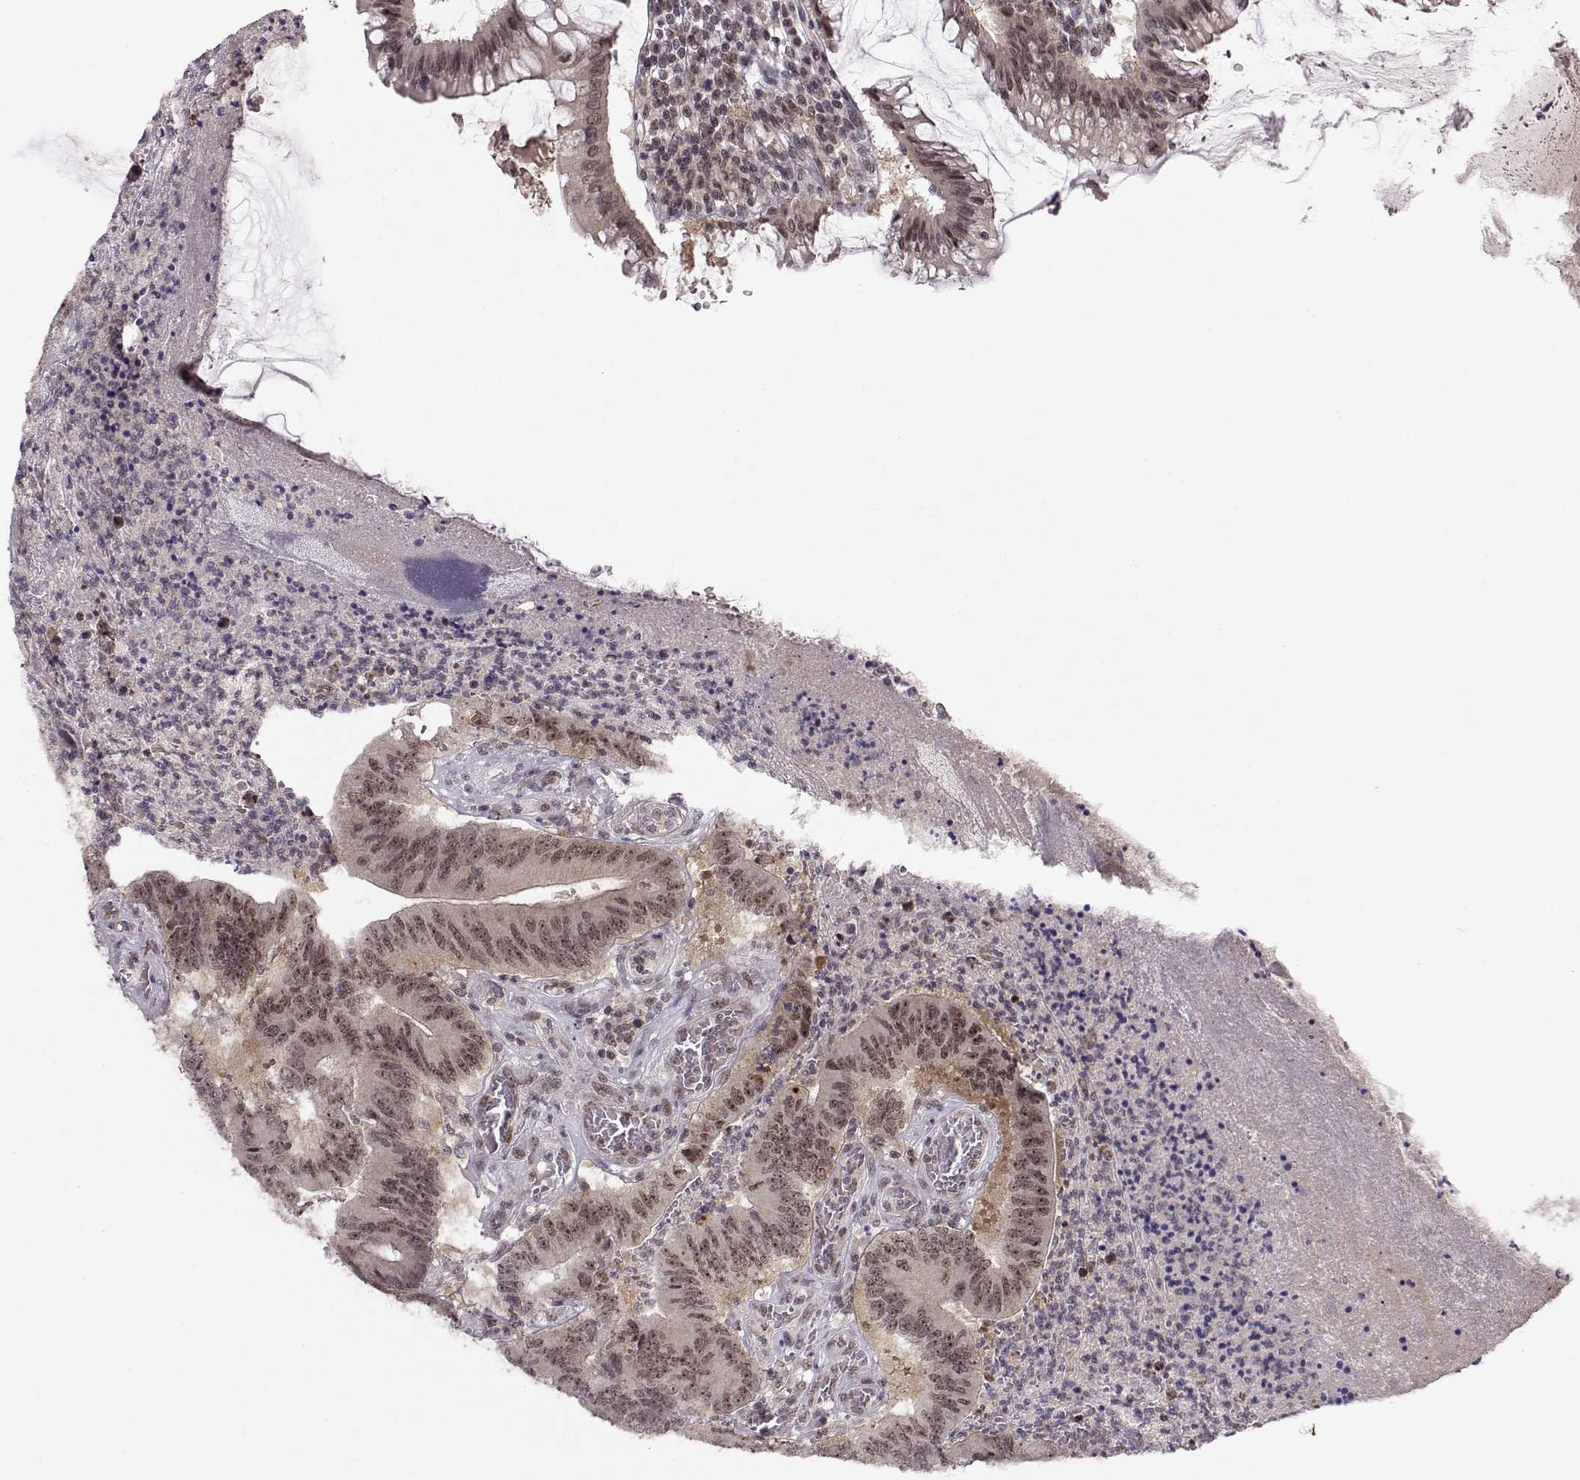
{"staining": {"intensity": "weak", "quantity": ">75%", "location": "nuclear"}, "tissue": "colorectal cancer", "cell_type": "Tumor cells", "image_type": "cancer", "snomed": [{"axis": "morphology", "description": "Adenocarcinoma, NOS"}, {"axis": "topography", "description": "Colon"}], "caption": "Colorectal adenocarcinoma stained with immunohistochemistry (IHC) displays weak nuclear positivity in about >75% of tumor cells.", "gene": "CSNK2A1", "patient": {"sex": "female", "age": 70}}